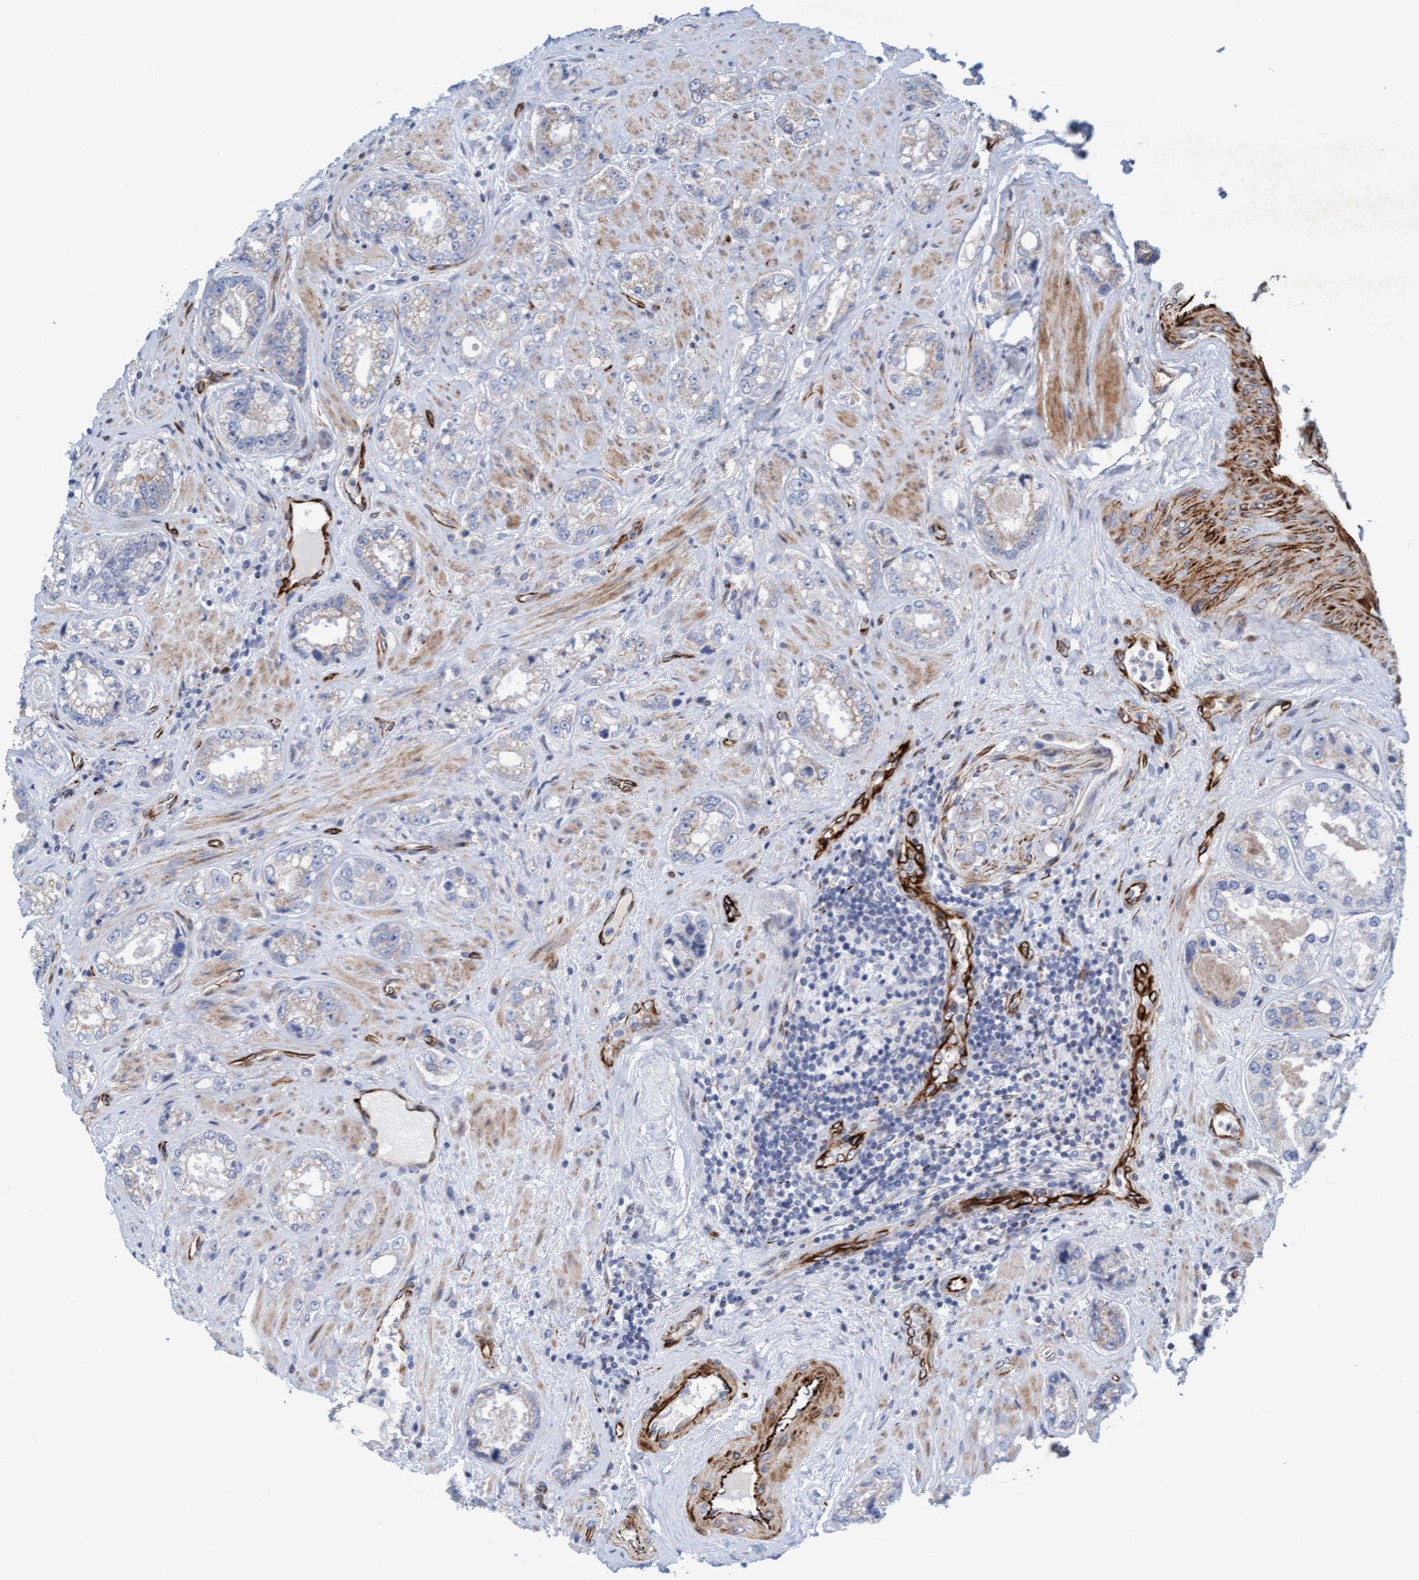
{"staining": {"intensity": "negative", "quantity": "none", "location": "none"}, "tissue": "prostate cancer", "cell_type": "Tumor cells", "image_type": "cancer", "snomed": [{"axis": "morphology", "description": "Adenocarcinoma, High grade"}, {"axis": "topography", "description": "Prostate"}], "caption": "This is a photomicrograph of immunohistochemistry (IHC) staining of prostate cancer (adenocarcinoma (high-grade)), which shows no staining in tumor cells.", "gene": "POLG2", "patient": {"sex": "male", "age": 61}}